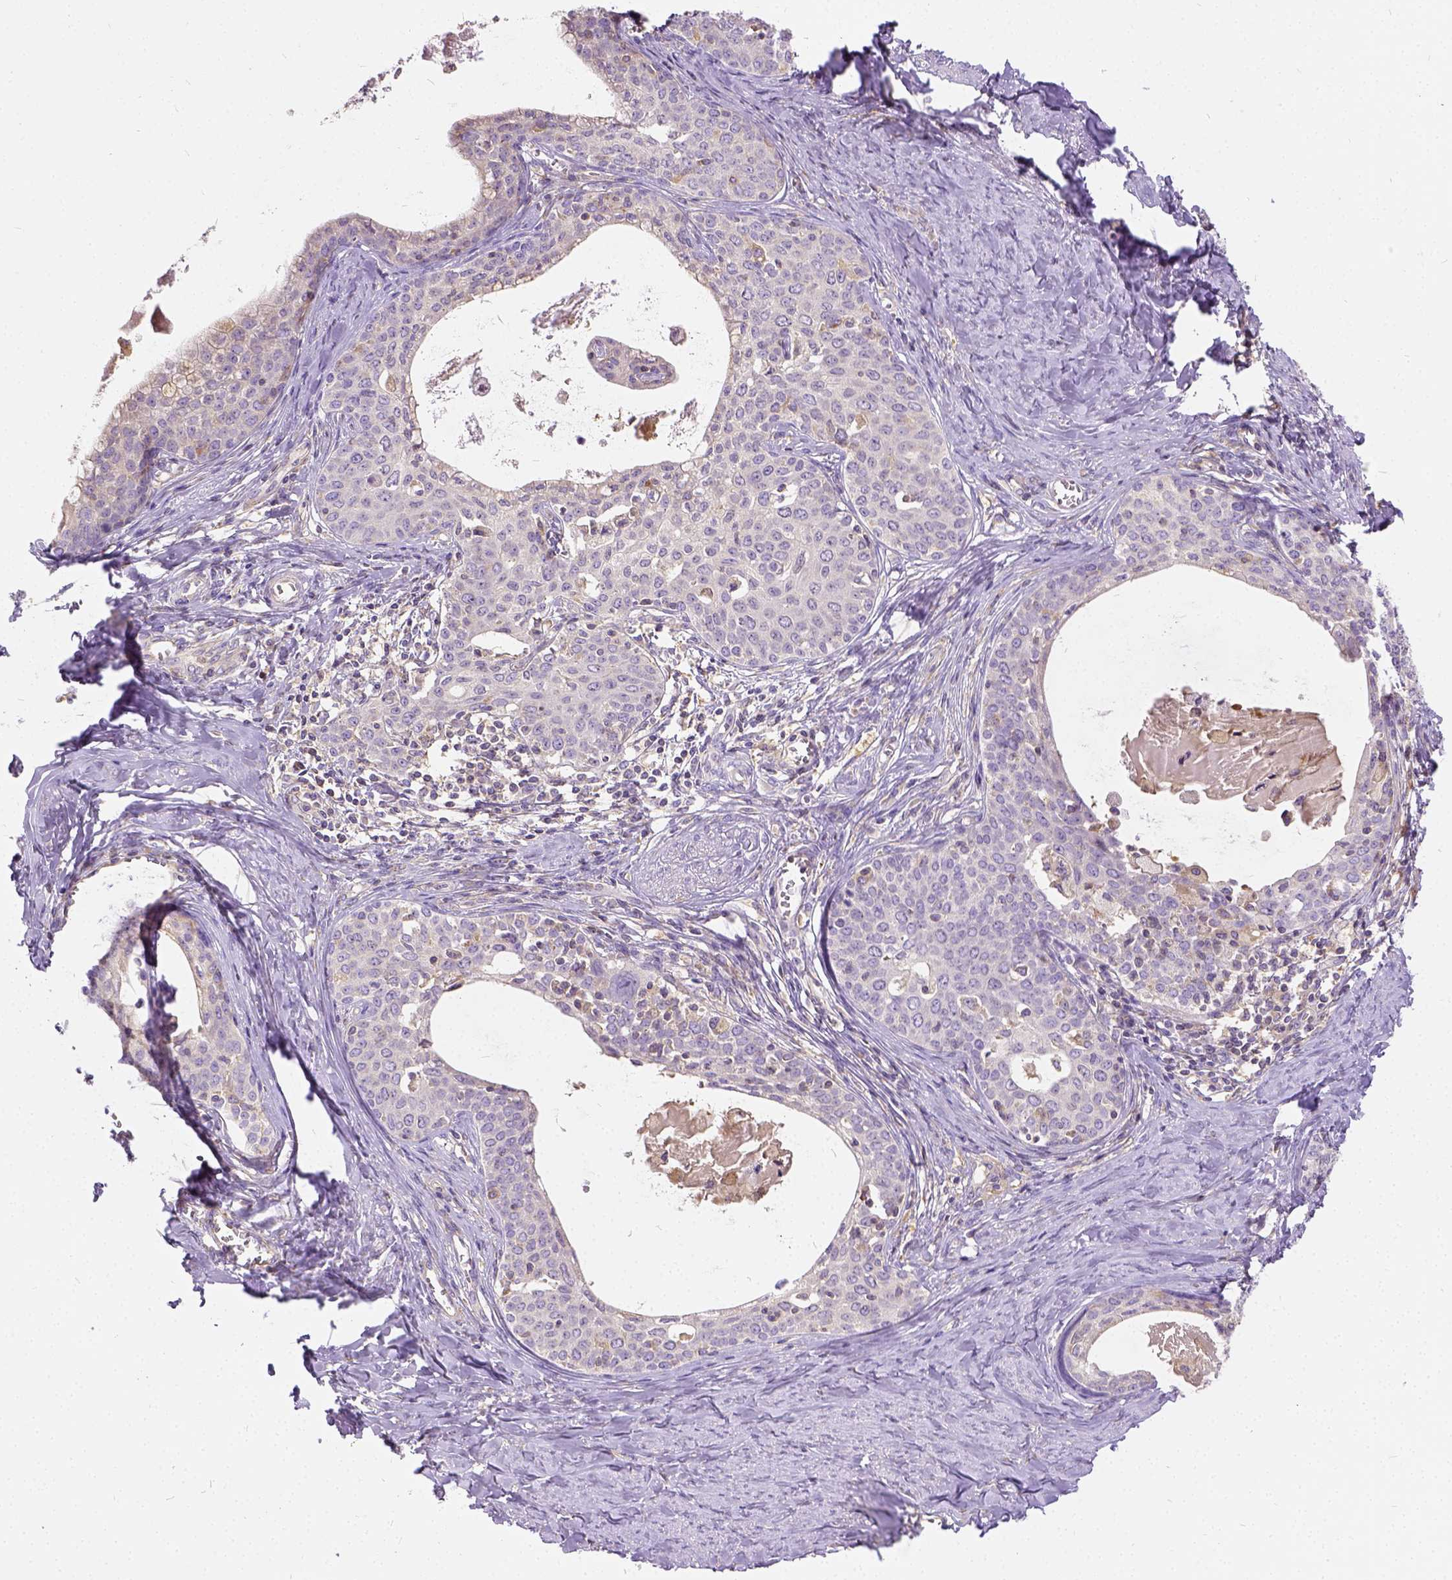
{"staining": {"intensity": "negative", "quantity": "none", "location": "none"}, "tissue": "cervical cancer", "cell_type": "Tumor cells", "image_type": "cancer", "snomed": [{"axis": "morphology", "description": "Squamous cell carcinoma, NOS"}, {"axis": "morphology", "description": "Adenocarcinoma, NOS"}, {"axis": "topography", "description": "Cervix"}], "caption": "IHC micrograph of human squamous cell carcinoma (cervical) stained for a protein (brown), which reveals no staining in tumor cells.", "gene": "CADM4", "patient": {"sex": "female", "age": 52}}